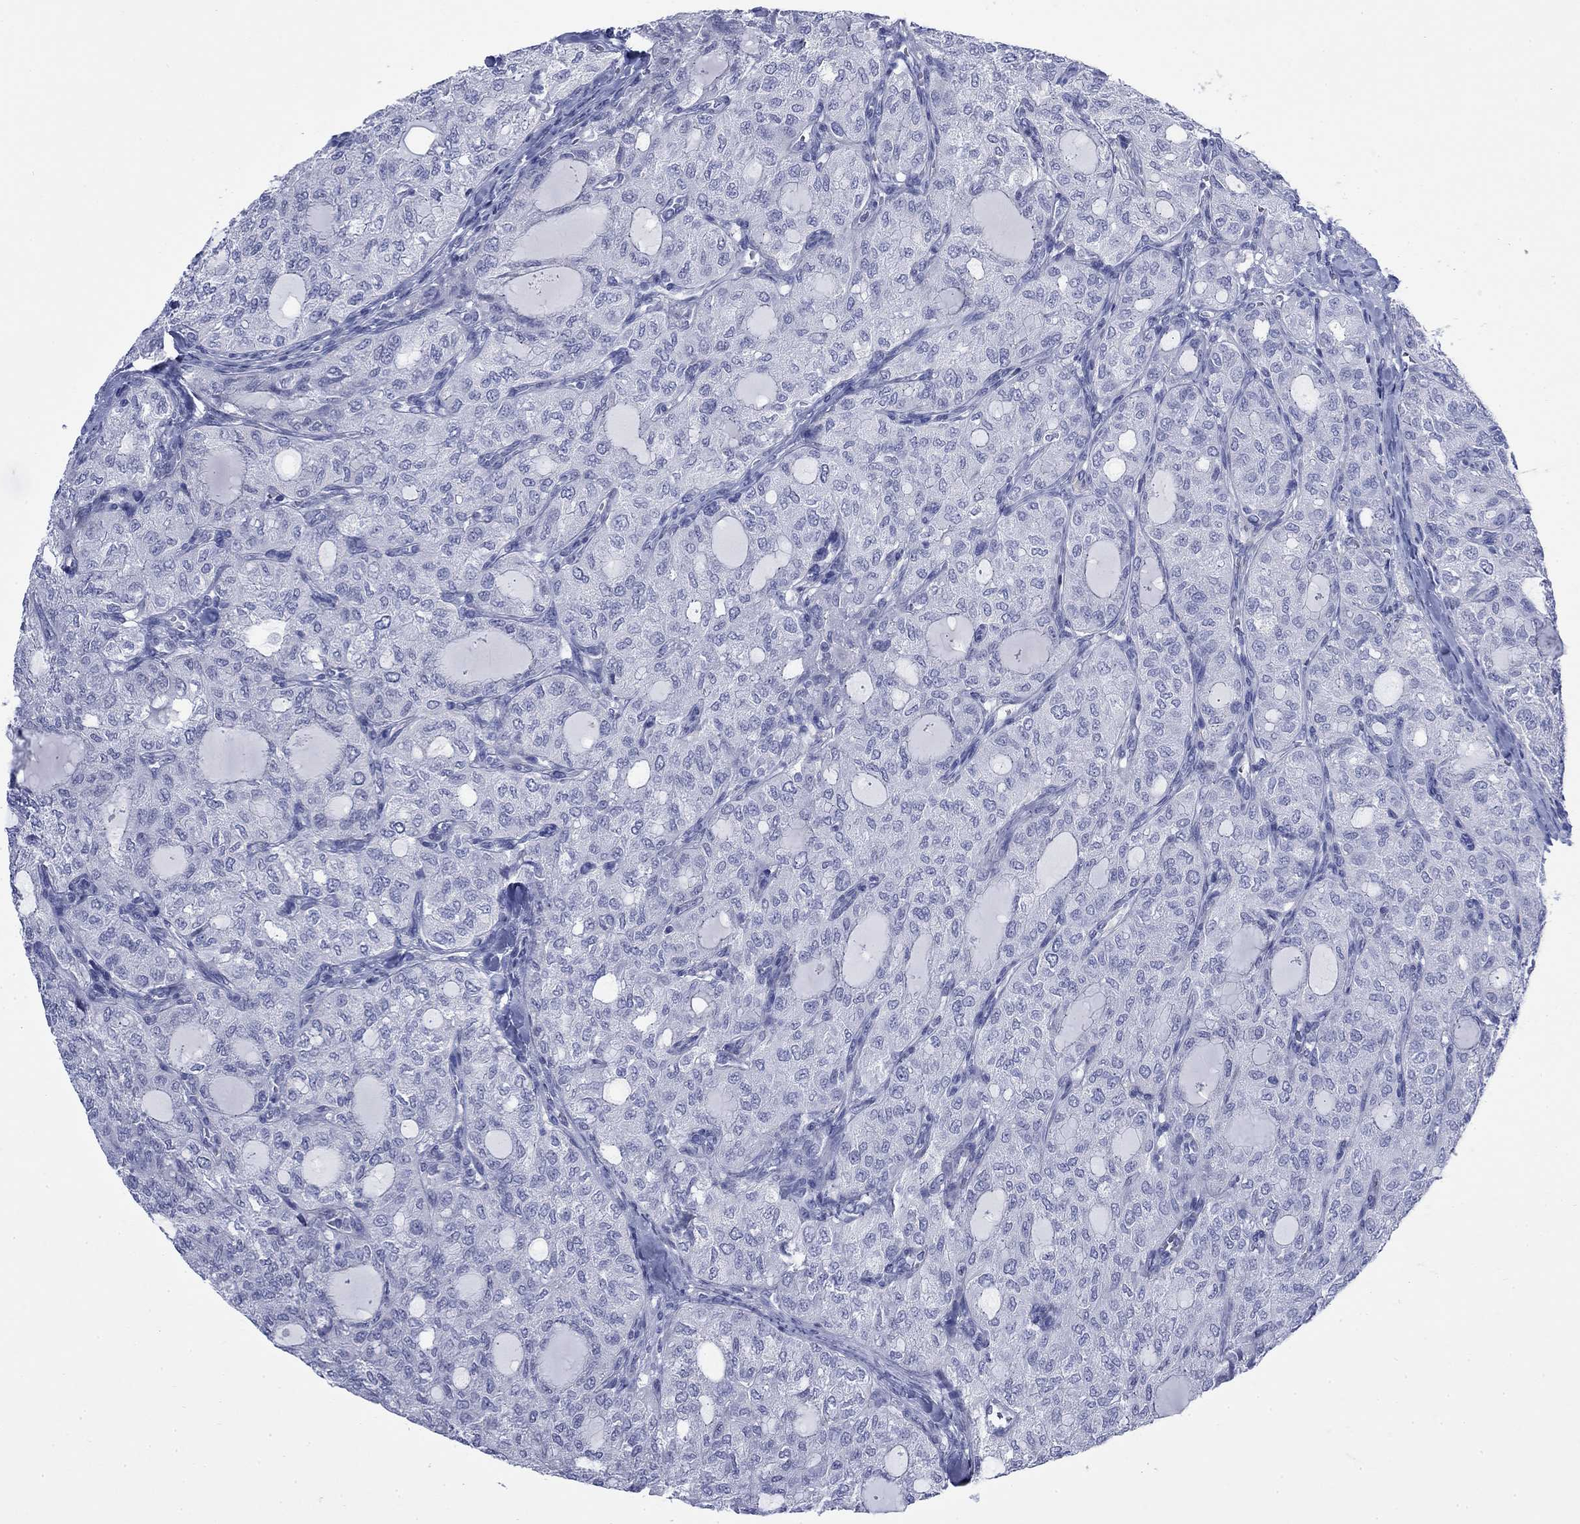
{"staining": {"intensity": "negative", "quantity": "none", "location": "none"}, "tissue": "thyroid cancer", "cell_type": "Tumor cells", "image_type": "cancer", "snomed": [{"axis": "morphology", "description": "Follicular adenoma carcinoma, NOS"}, {"axis": "topography", "description": "Thyroid gland"}], "caption": "Immunohistochemistry (IHC) micrograph of neoplastic tissue: thyroid follicular adenoma carcinoma stained with DAB displays no significant protein expression in tumor cells.", "gene": "IGF2BP3", "patient": {"sex": "male", "age": 75}}